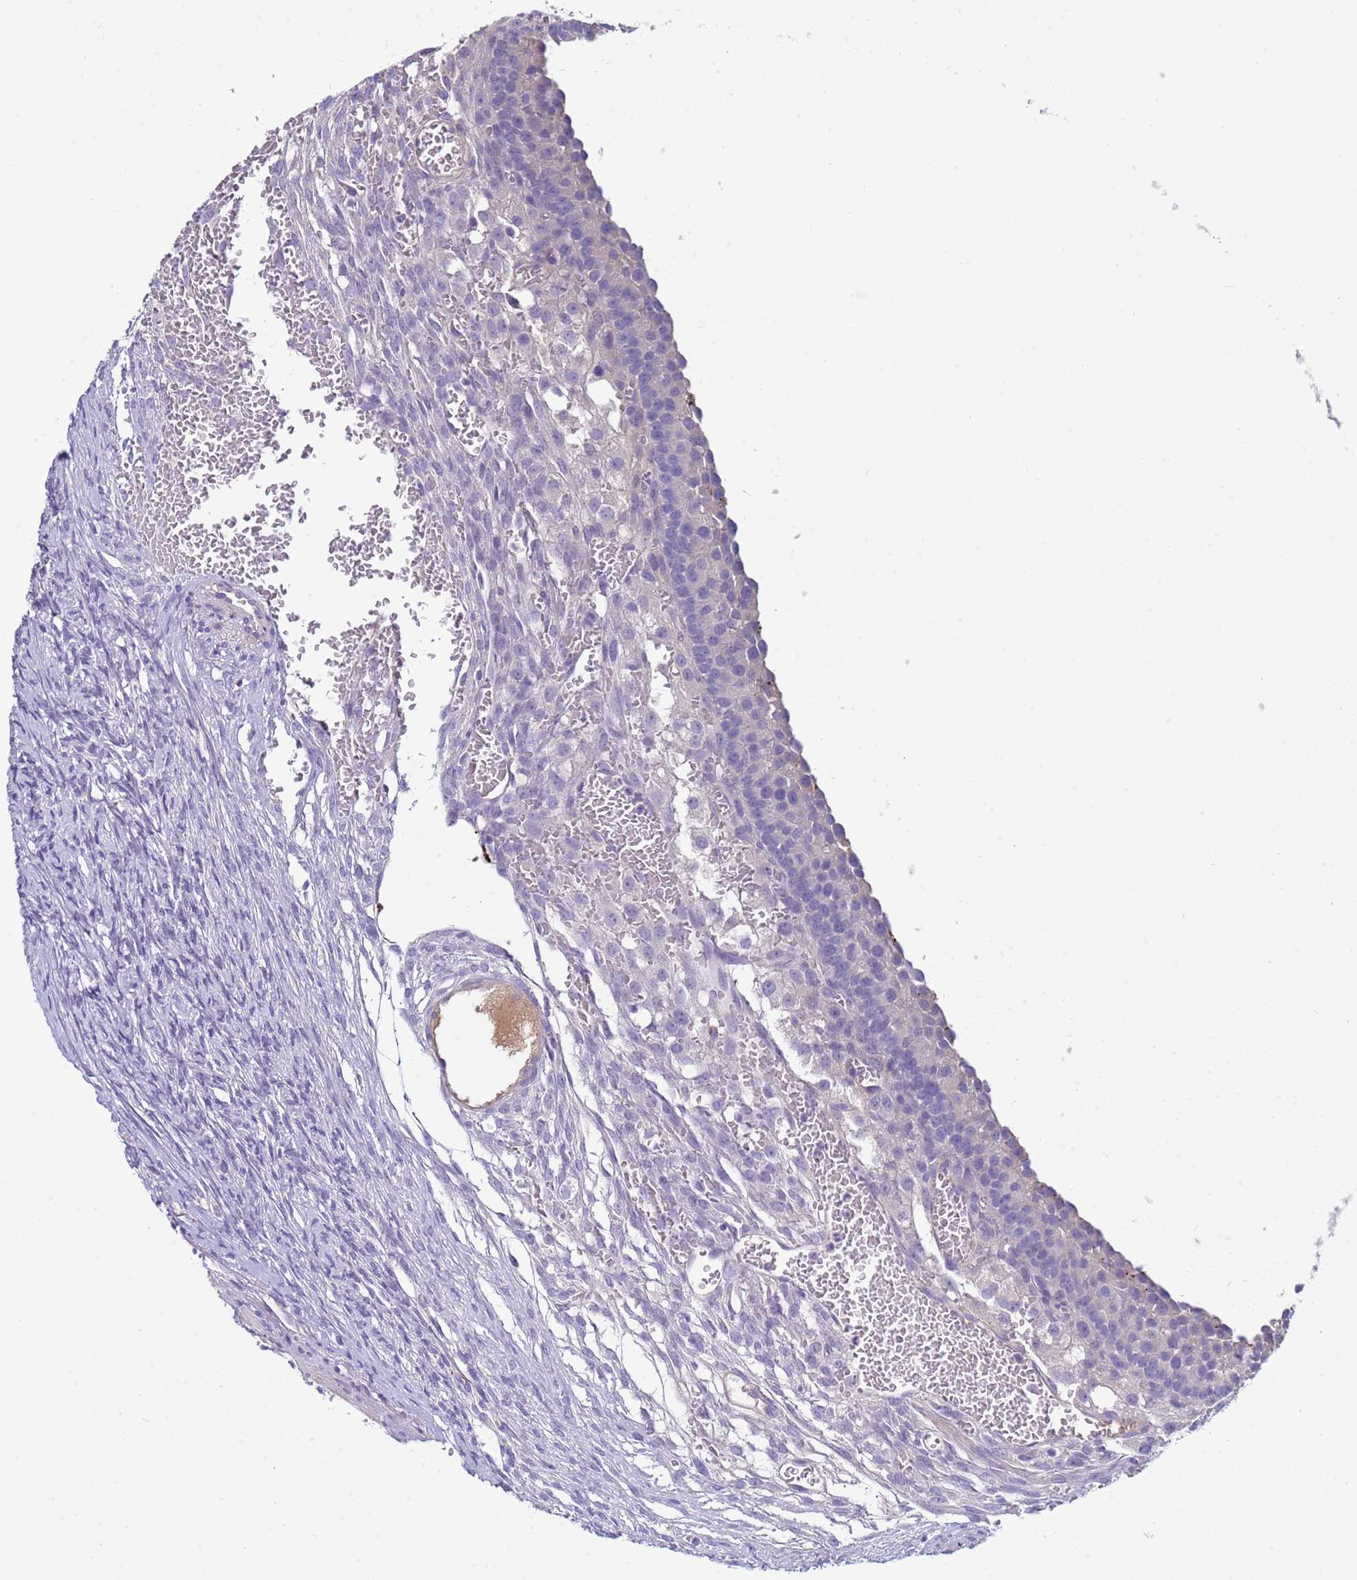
{"staining": {"intensity": "negative", "quantity": "none", "location": "none"}, "tissue": "ovary", "cell_type": "Follicle cells", "image_type": "normal", "snomed": [{"axis": "morphology", "description": "Normal tissue, NOS"}, {"axis": "topography", "description": "Ovary"}], "caption": "Immunohistochemistry micrograph of normal human ovary stained for a protein (brown), which reveals no staining in follicle cells. The staining is performed using DAB (3,3'-diaminobenzidine) brown chromogen with nuclei counter-stained in using hematoxylin.", "gene": "TRIM51G", "patient": {"sex": "female", "age": 39}}